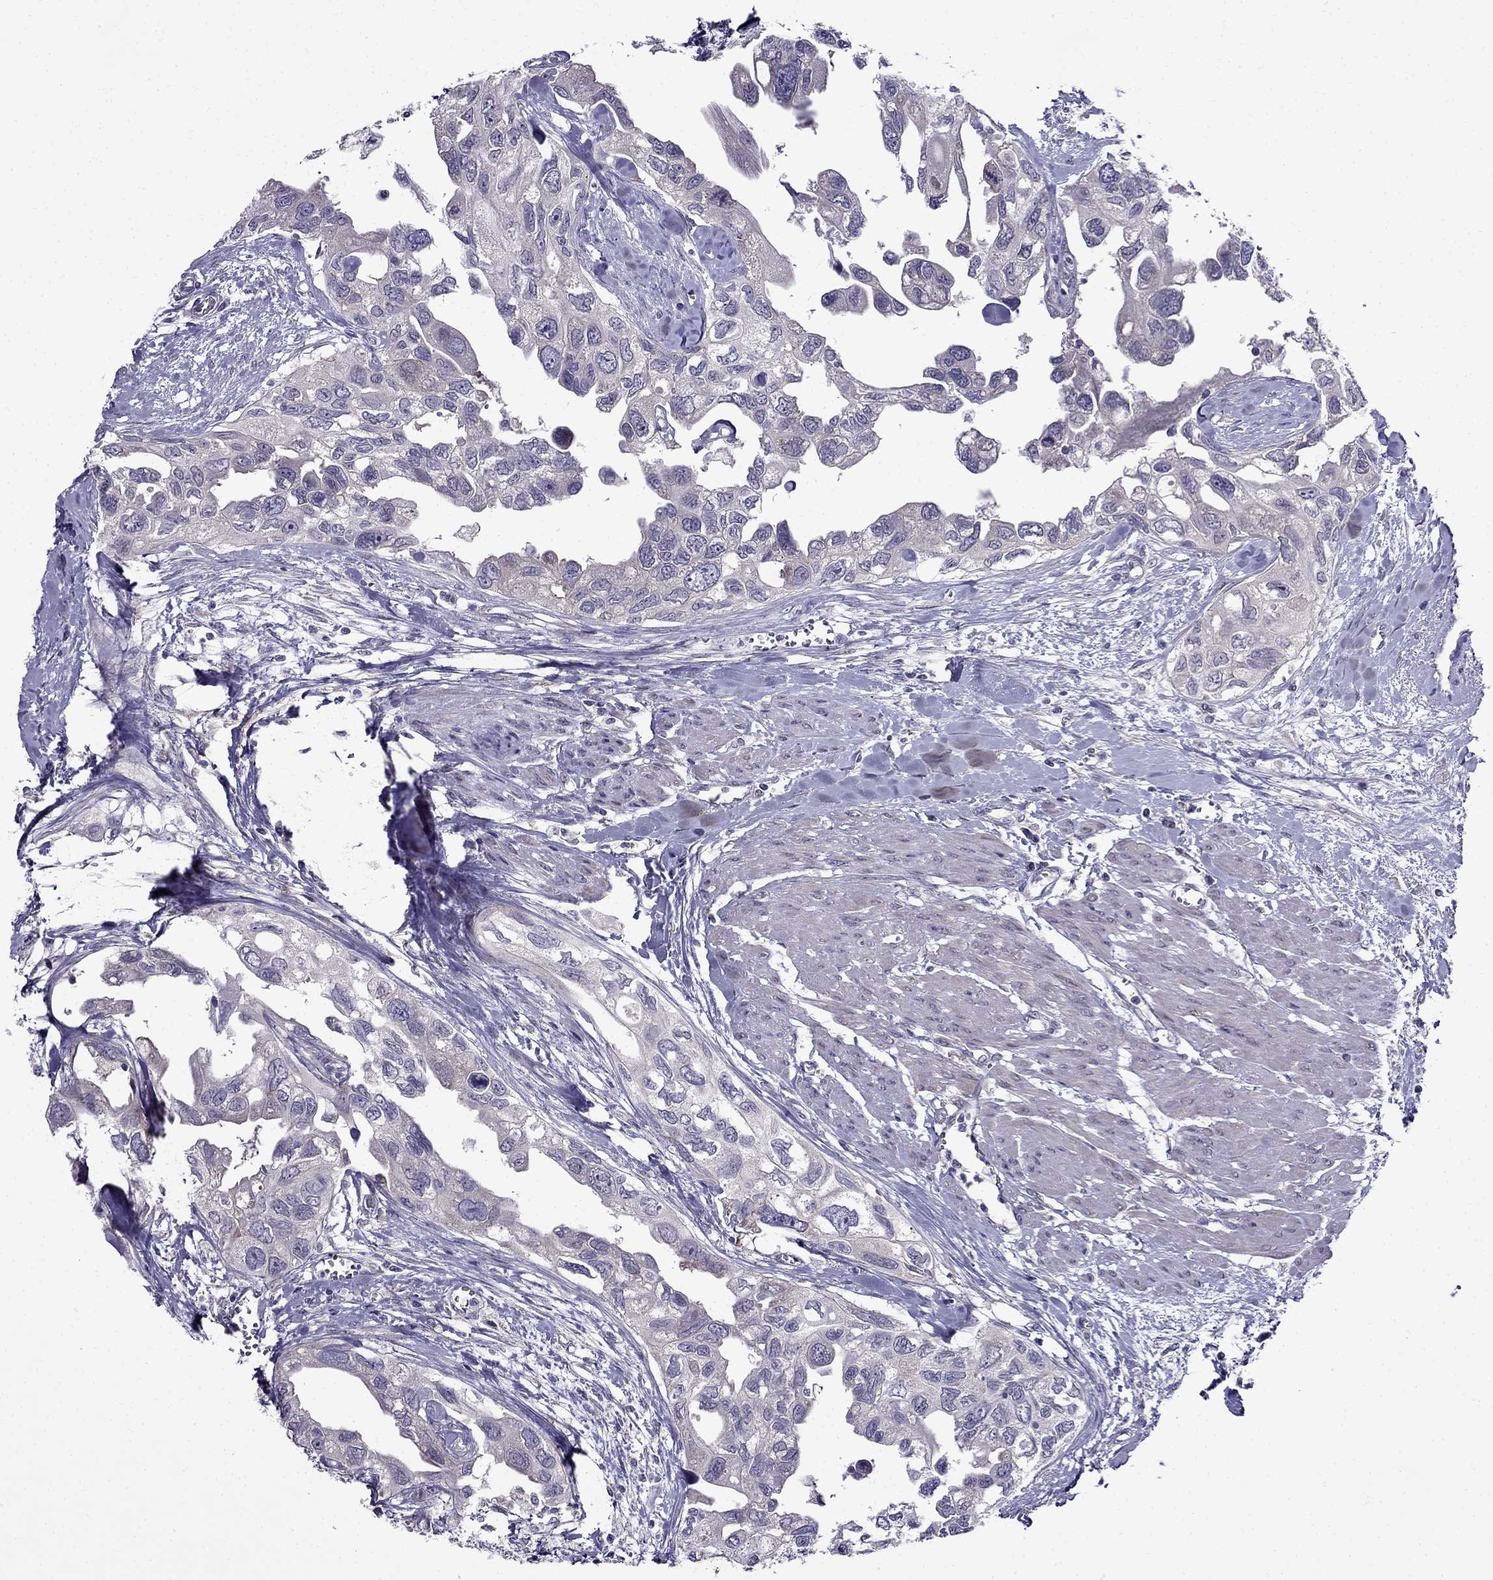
{"staining": {"intensity": "negative", "quantity": "none", "location": "none"}, "tissue": "urothelial cancer", "cell_type": "Tumor cells", "image_type": "cancer", "snomed": [{"axis": "morphology", "description": "Urothelial carcinoma, High grade"}, {"axis": "topography", "description": "Urinary bladder"}], "caption": "Protein analysis of urothelial cancer exhibits no significant staining in tumor cells.", "gene": "PI16", "patient": {"sex": "male", "age": 59}}